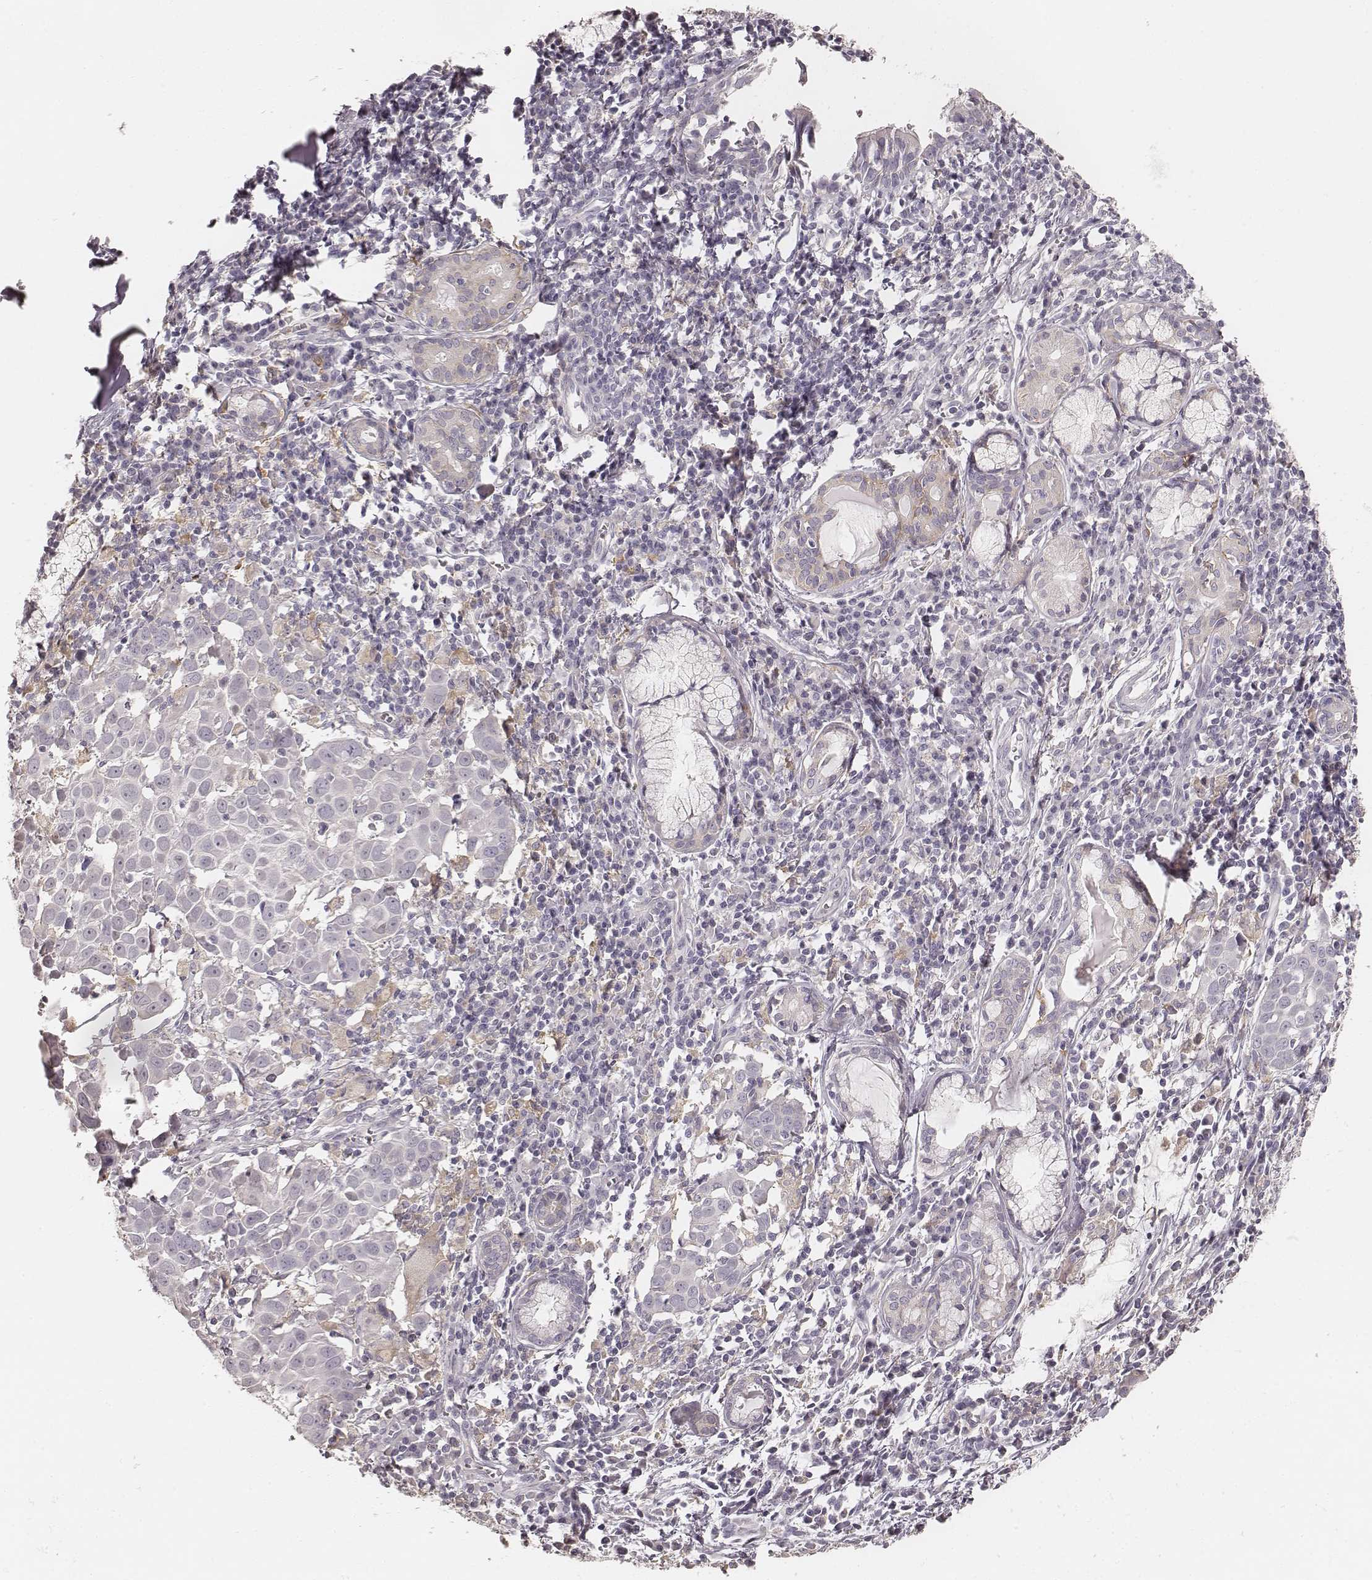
{"staining": {"intensity": "negative", "quantity": "none", "location": "none"}, "tissue": "lung cancer", "cell_type": "Tumor cells", "image_type": "cancer", "snomed": [{"axis": "morphology", "description": "Squamous cell carcinoma, NOS"}, {"axis": "topography", "description": "Lung"}], "caption": "Squamous cell carcinoma (lung) was stained to show a protein in brown. There is no significant positivity in tumor cells. Nuclei are stained in blue.", "gene": "FMNL2", "patient": {"sex": "male", "age": 57}}